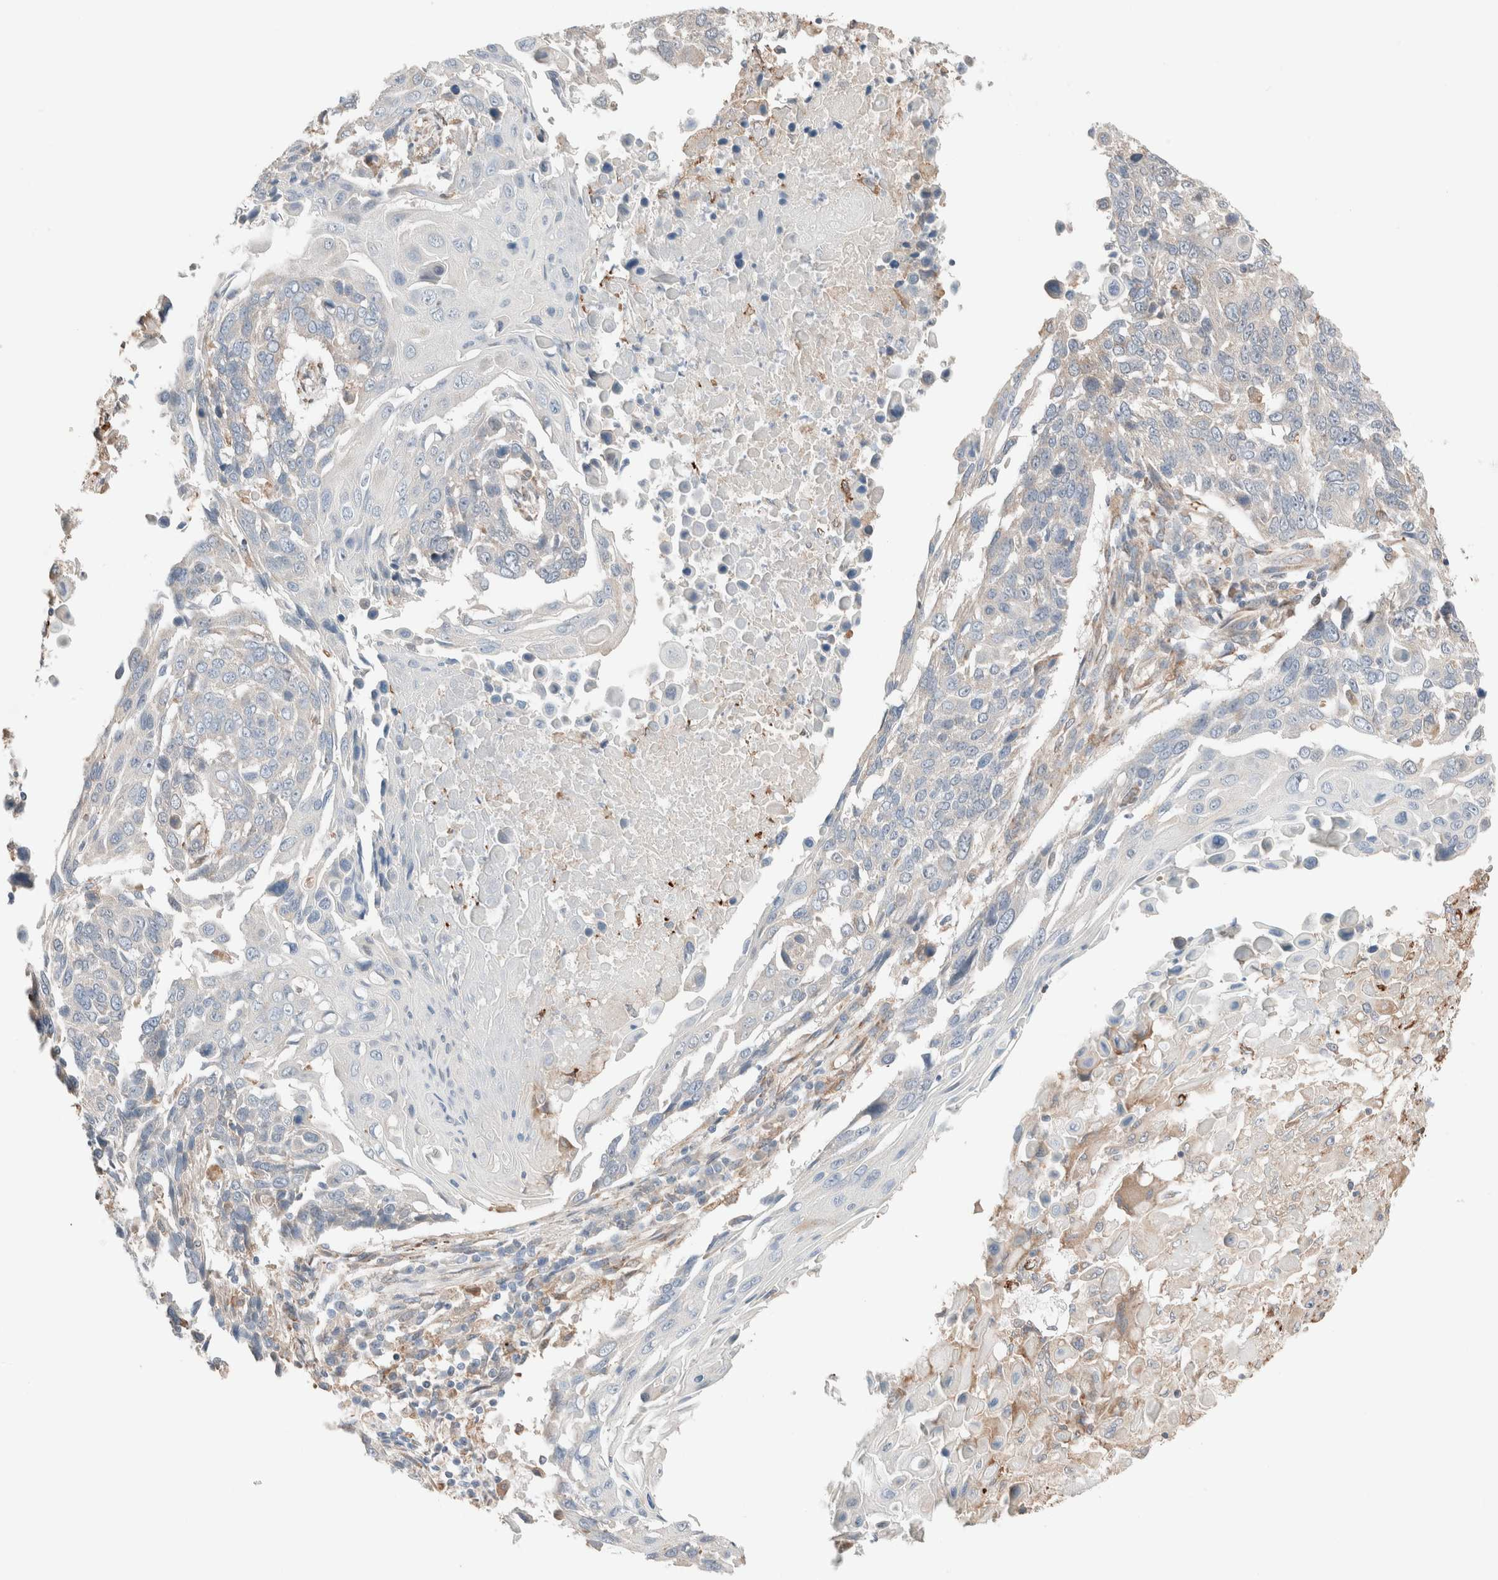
{"staining": {"intensity": "negative", "quantity": "none", "location": "none"}, "tissue": "lung cancer", "cell_type": "Tumor cells", "image_type": "cancer", "snomed": [{"axis": "morphology", "description": "Squamous cell carcinoma, NOS"}, {"axis": "topography", "description": "Lung"}], "caption": "IHC image of lung cancer stained for a protein (brown), which exhibits no positivity in tumor cells. Brightfield microscopy of immunohistochemistry stained with DAB (3,3'-diaminobenzidine) (brown) and hematoxylin (blue), captured at high magnification.", "gene": "PCM1", "patient": {"sex": "male", "age": 66}}